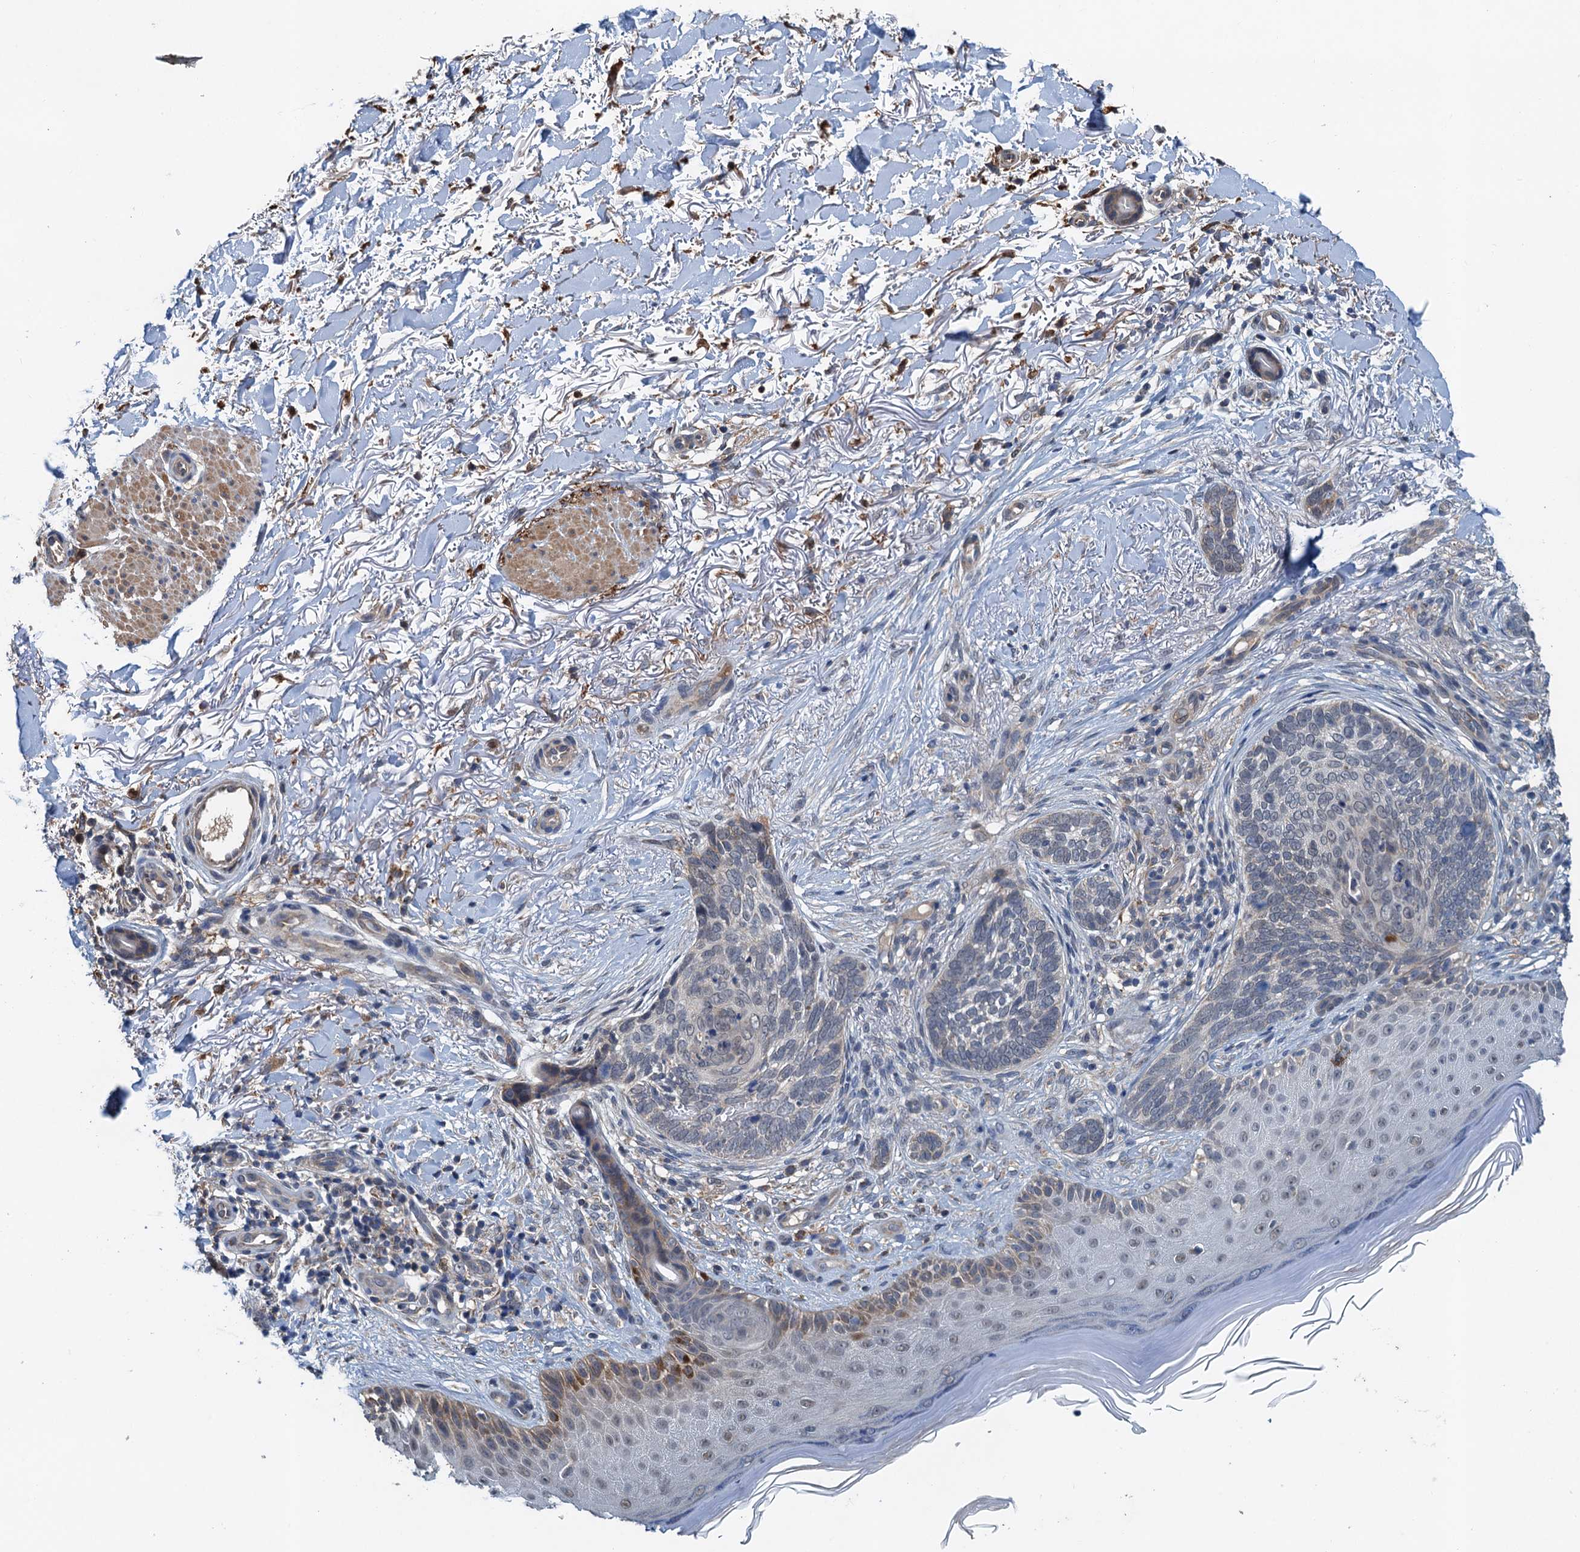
{"staining": {"intensity": "negative", "quantity": "none", "location": "none"}, "tissue": "skin cancer", "cell_type": "Tumor cells", "image_type": "cancer", "snomed": [{"axis": "morphology", "description": "Normal tissue, NOS"}, {"axis": "morphology", "description": "Basal cell carcinoma"}, {"axis": "topography", "description": "Skin"}], "caption": "DAB immunohistochemical staining of skin cancer (basal cell carcinoma) reveals no significant positivity in tumor cells.", "gene": "ZNF606", "patient": {"sex": "female", "age": 67}}